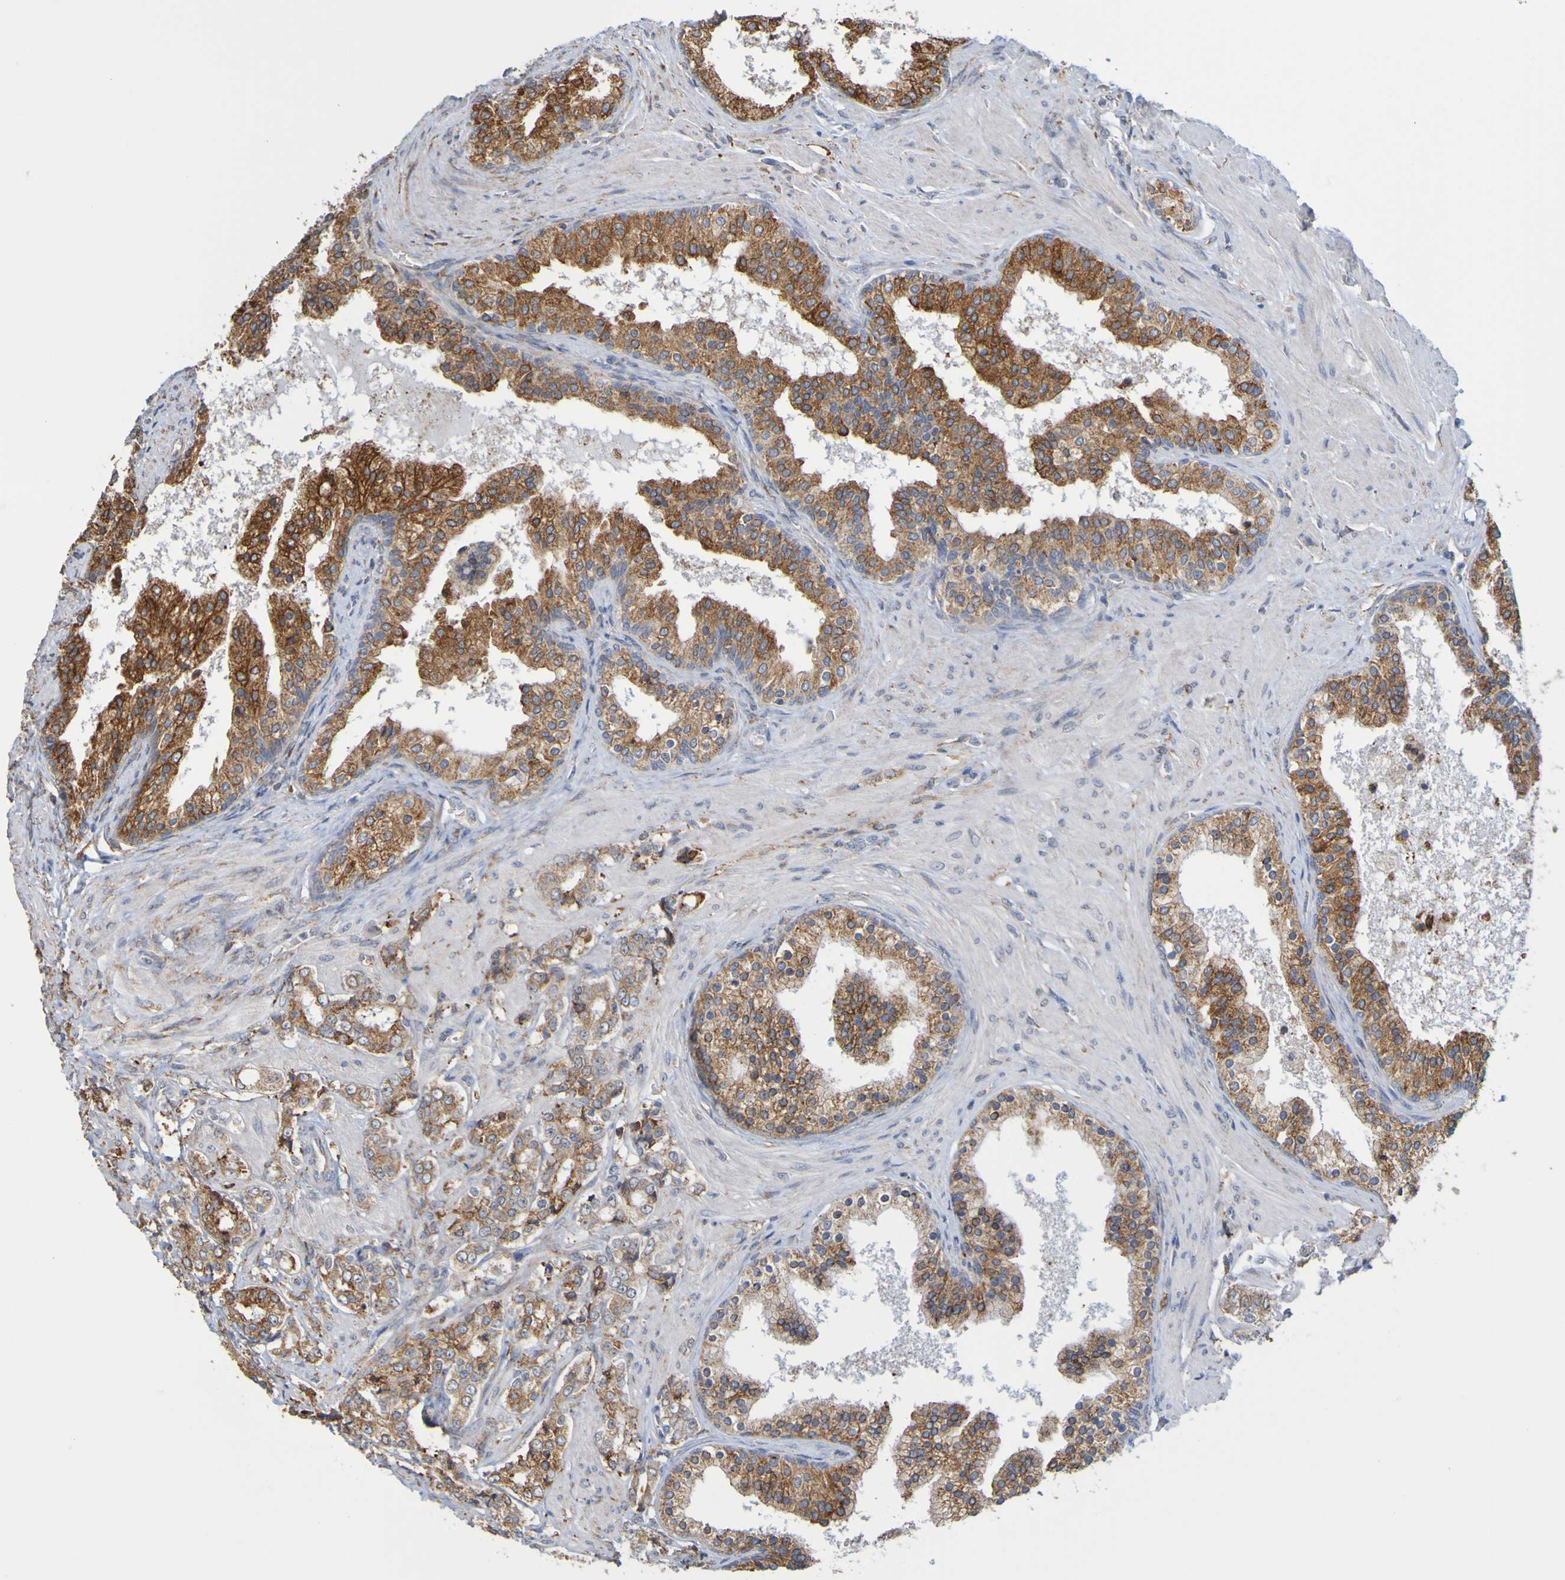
{"staining": {"intensity": "strong", "quantity": "<25%", "location": "cytoplasmic/membranous"}, "tissue": "prostate cancer", "cell_type": "Tumor cells", "image_type": "cancer", "snomed": [{"axis": "morphology", "description": "Adenocarcinoma, Low grade"}, {"axis": "topography", "description": "Prostate"}], "caption": "This is a photomicrograph of IHC staining of adenocarcinoma (low-grade) (prostate), which shows strong expression in the cytoplasmic/membranous of tumor cells.", "gene": "PDIA3", "patient": {"sex": "male", "age": 60}}